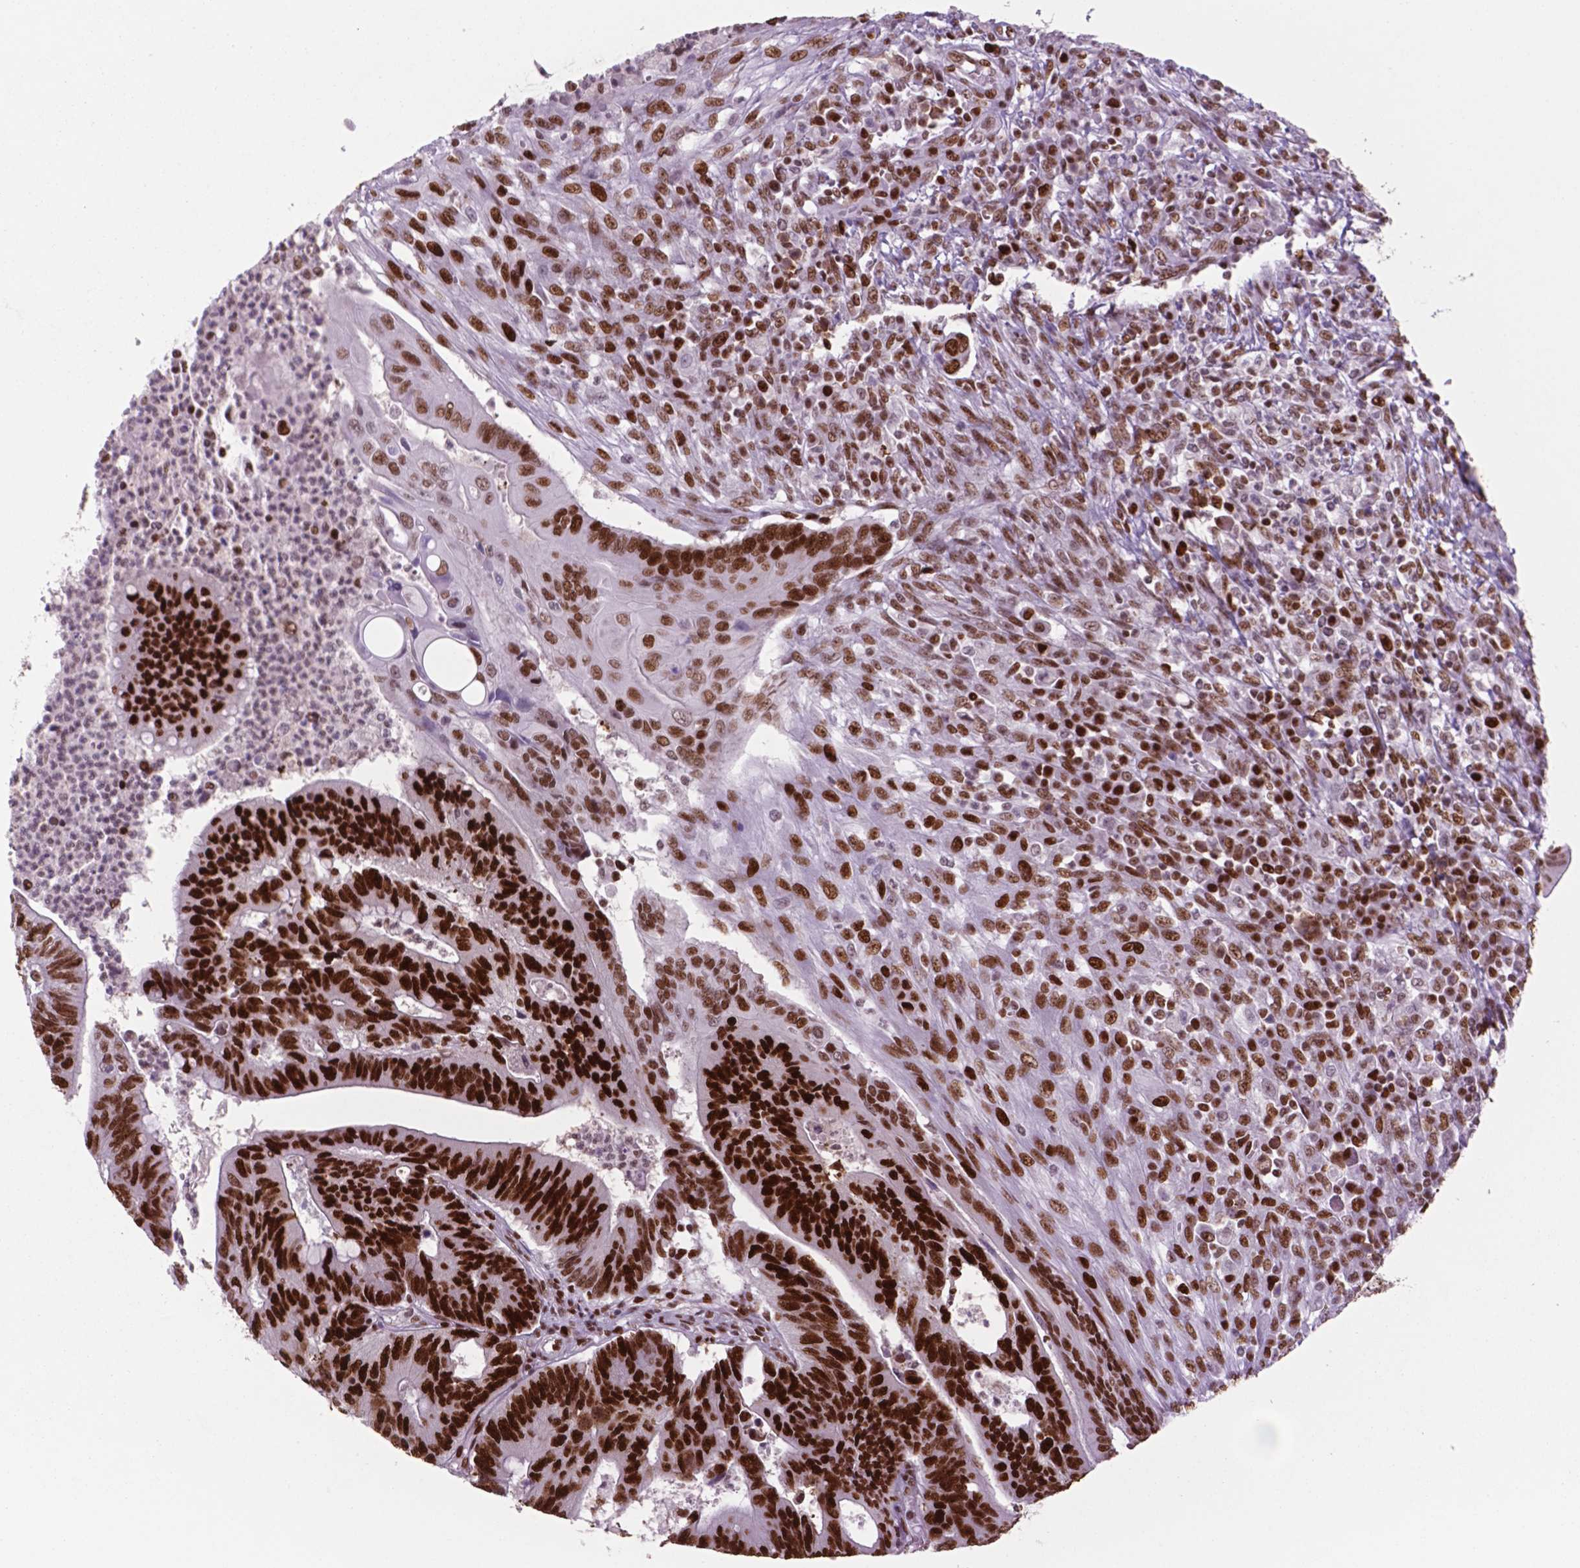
{"staining": {"intensity": "strong", "quantity": ">75%", "location": "nuclear"}, "tissue": "colorectal cancer", "cell_type": "Tumor cells", "image_type": "cancer", "snomed": [{"axis": "morphology", "description": "Adenocarcinoma, NOS"}, {"axis": "topography", "description": "Colon"}], "caption": "Protein expression analysis of adenocarcinoma (colorectal) displays strong nuclear staining in about >75% of tumor cells.", "gene": "MSH6", "patient": {"sex": "male", "age": 65}}